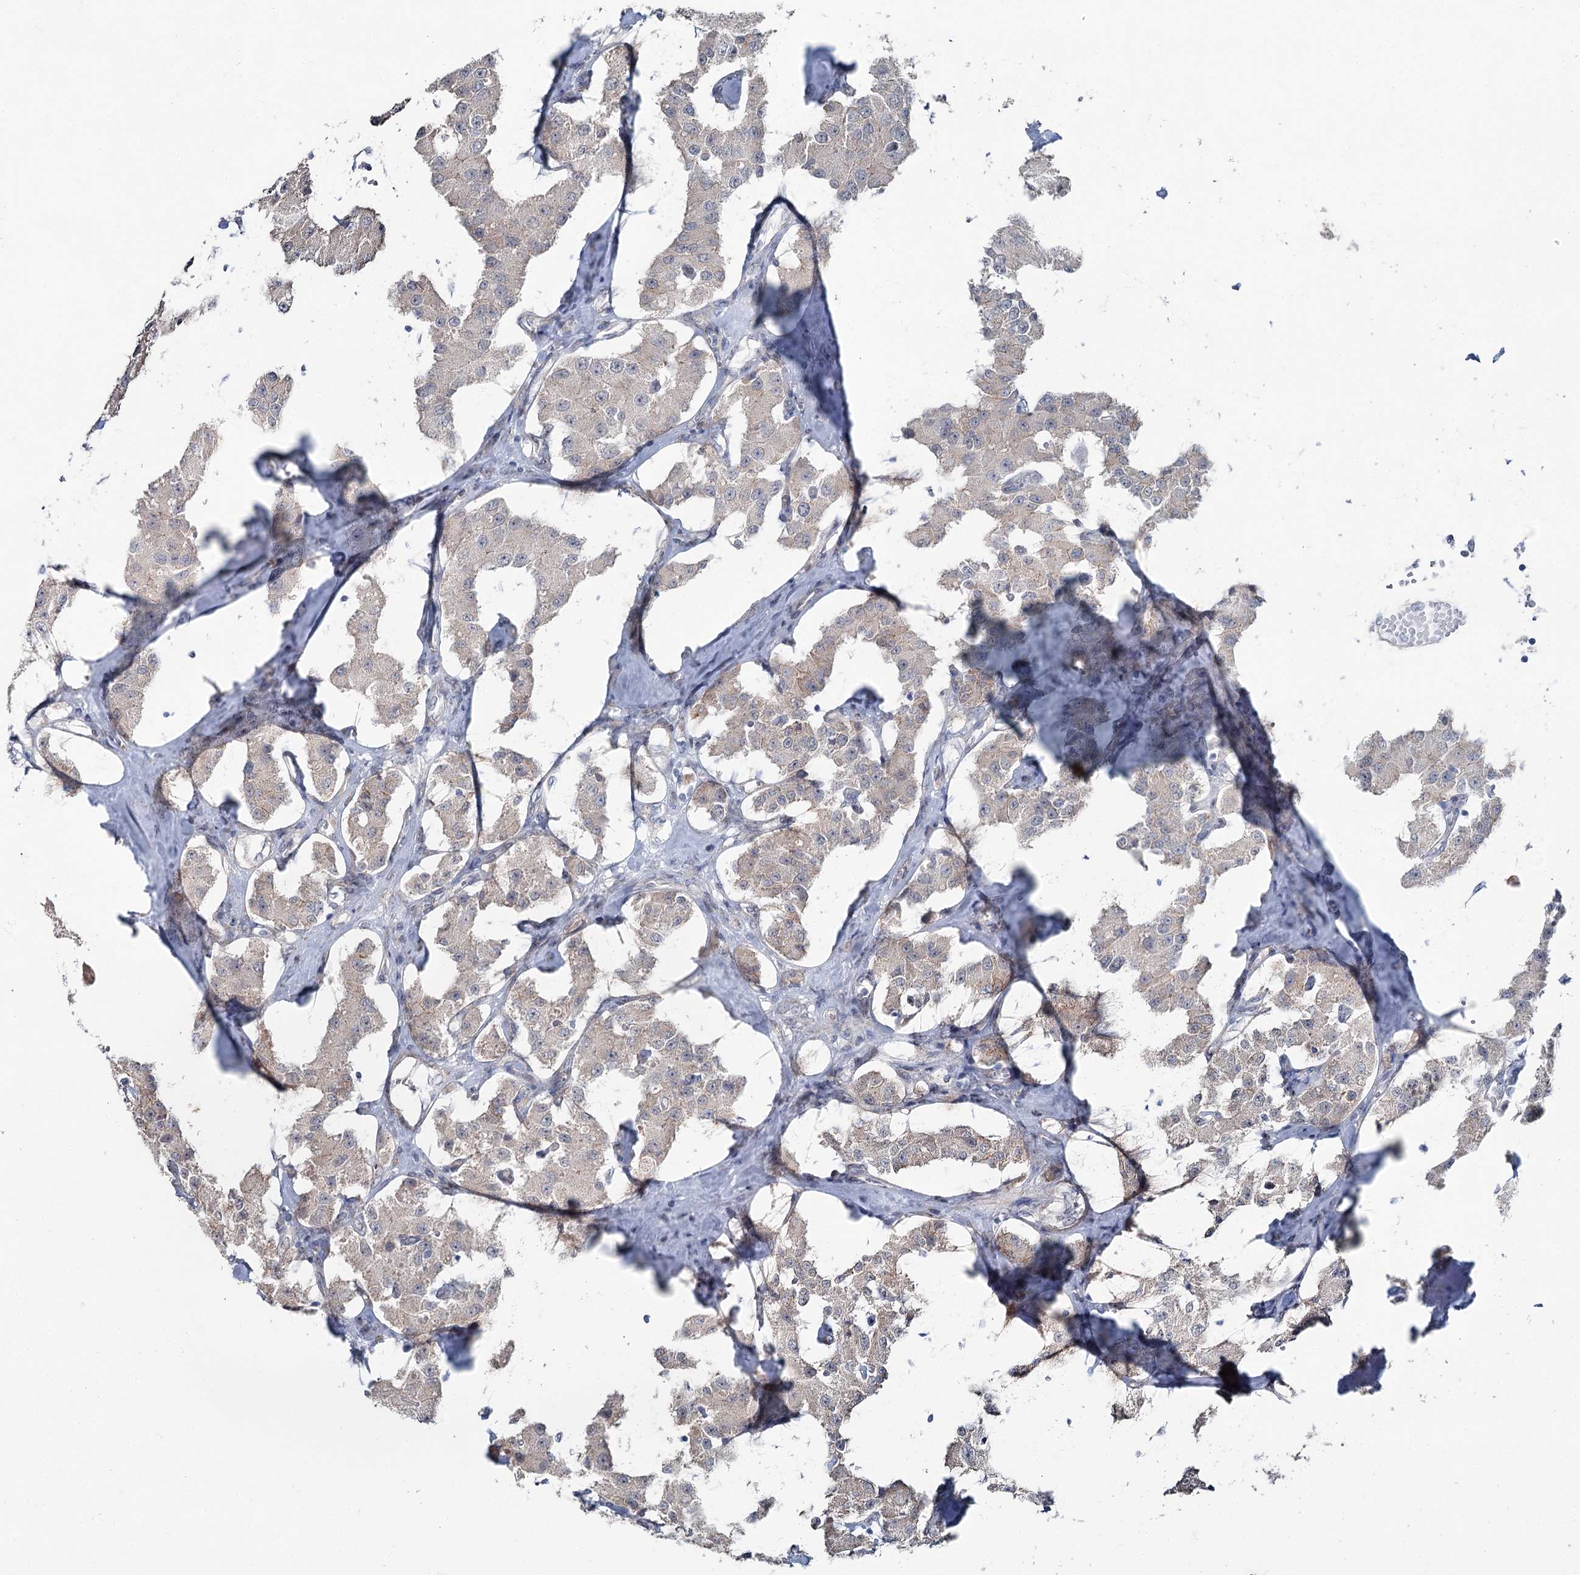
{"staining": {"intensity": "weak", "quantity": ">75%", "location": "cytoplasmic/membranous"}, "tissue": "carcinoid", "cell_type": "Tumor cells", "image_type": "cancer", "snomed": [{"axis": "morphology", "description": "Carcinoid, malignant, NOS"}, {"axis": "topography", "description": "Pancreas"}], "caption": "Brown immunohistochemical staining in human malignant carcinoid exhibits weak cytoplasmic/membranous positivity in about >75% of tumor cells. (brown staining indicates protein expression, while blue staining denotes nuclei).", "gene": "FAM120B", "patient": {"sex": "male", "age": 41}}